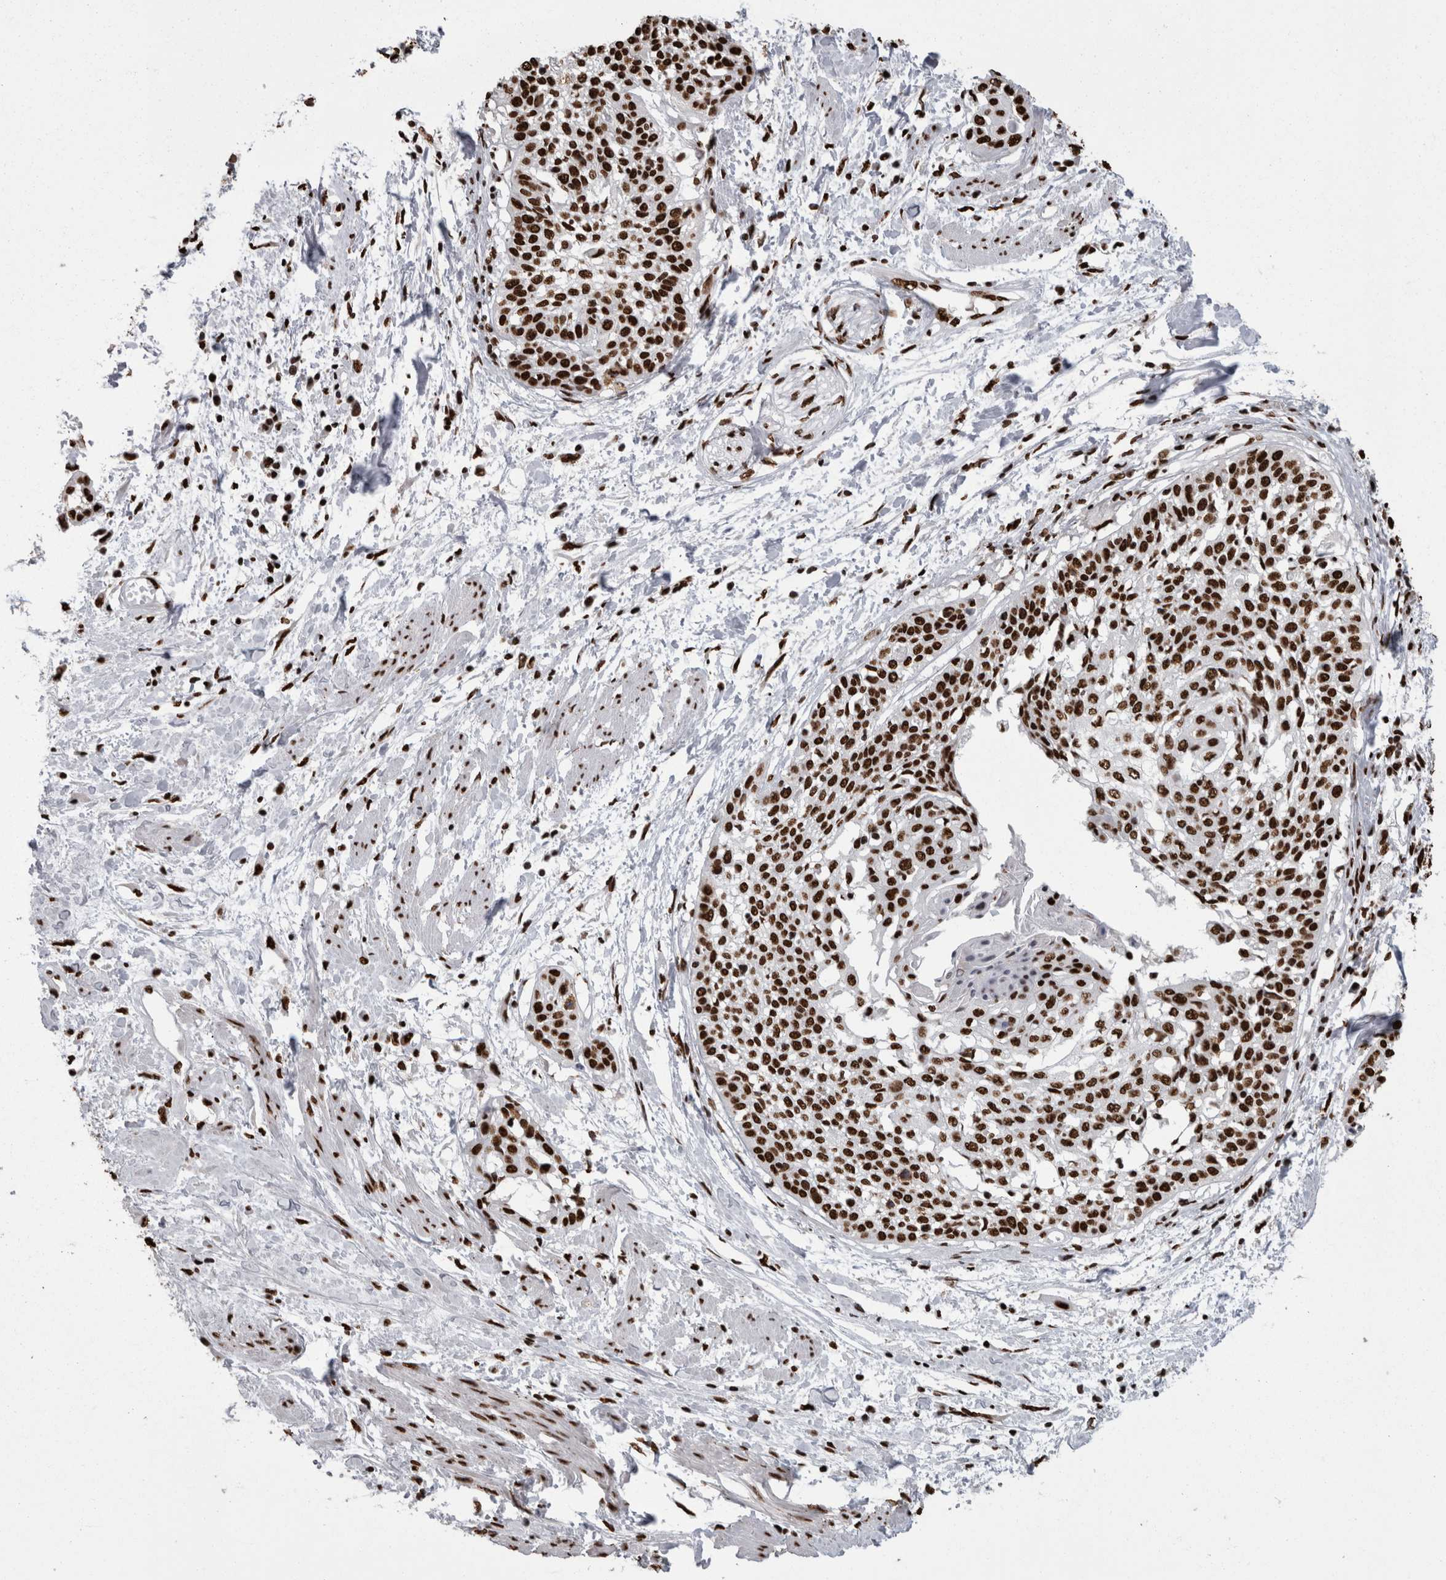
{"staining": {"intensity": "strong", "quantity": ">75%", "location": "nuclear"}, "tissue": "cervical cancer", "cell_type": "Tumor cells", "image_type": "cancer", "snomed": [{"axis": "morphology", "description": "Squamous cell carcinoma, NOS"}, {"axis": "topography", "description": "Cervix"}], "caption": "Cervical squamous cell carcinoma stained for a protein (brown) reveals strong nuclear positive positivity in approximately >75% of tumor cells.", "gene": "HNRNPM", "patient": {"sex": "female", "age": 57}}